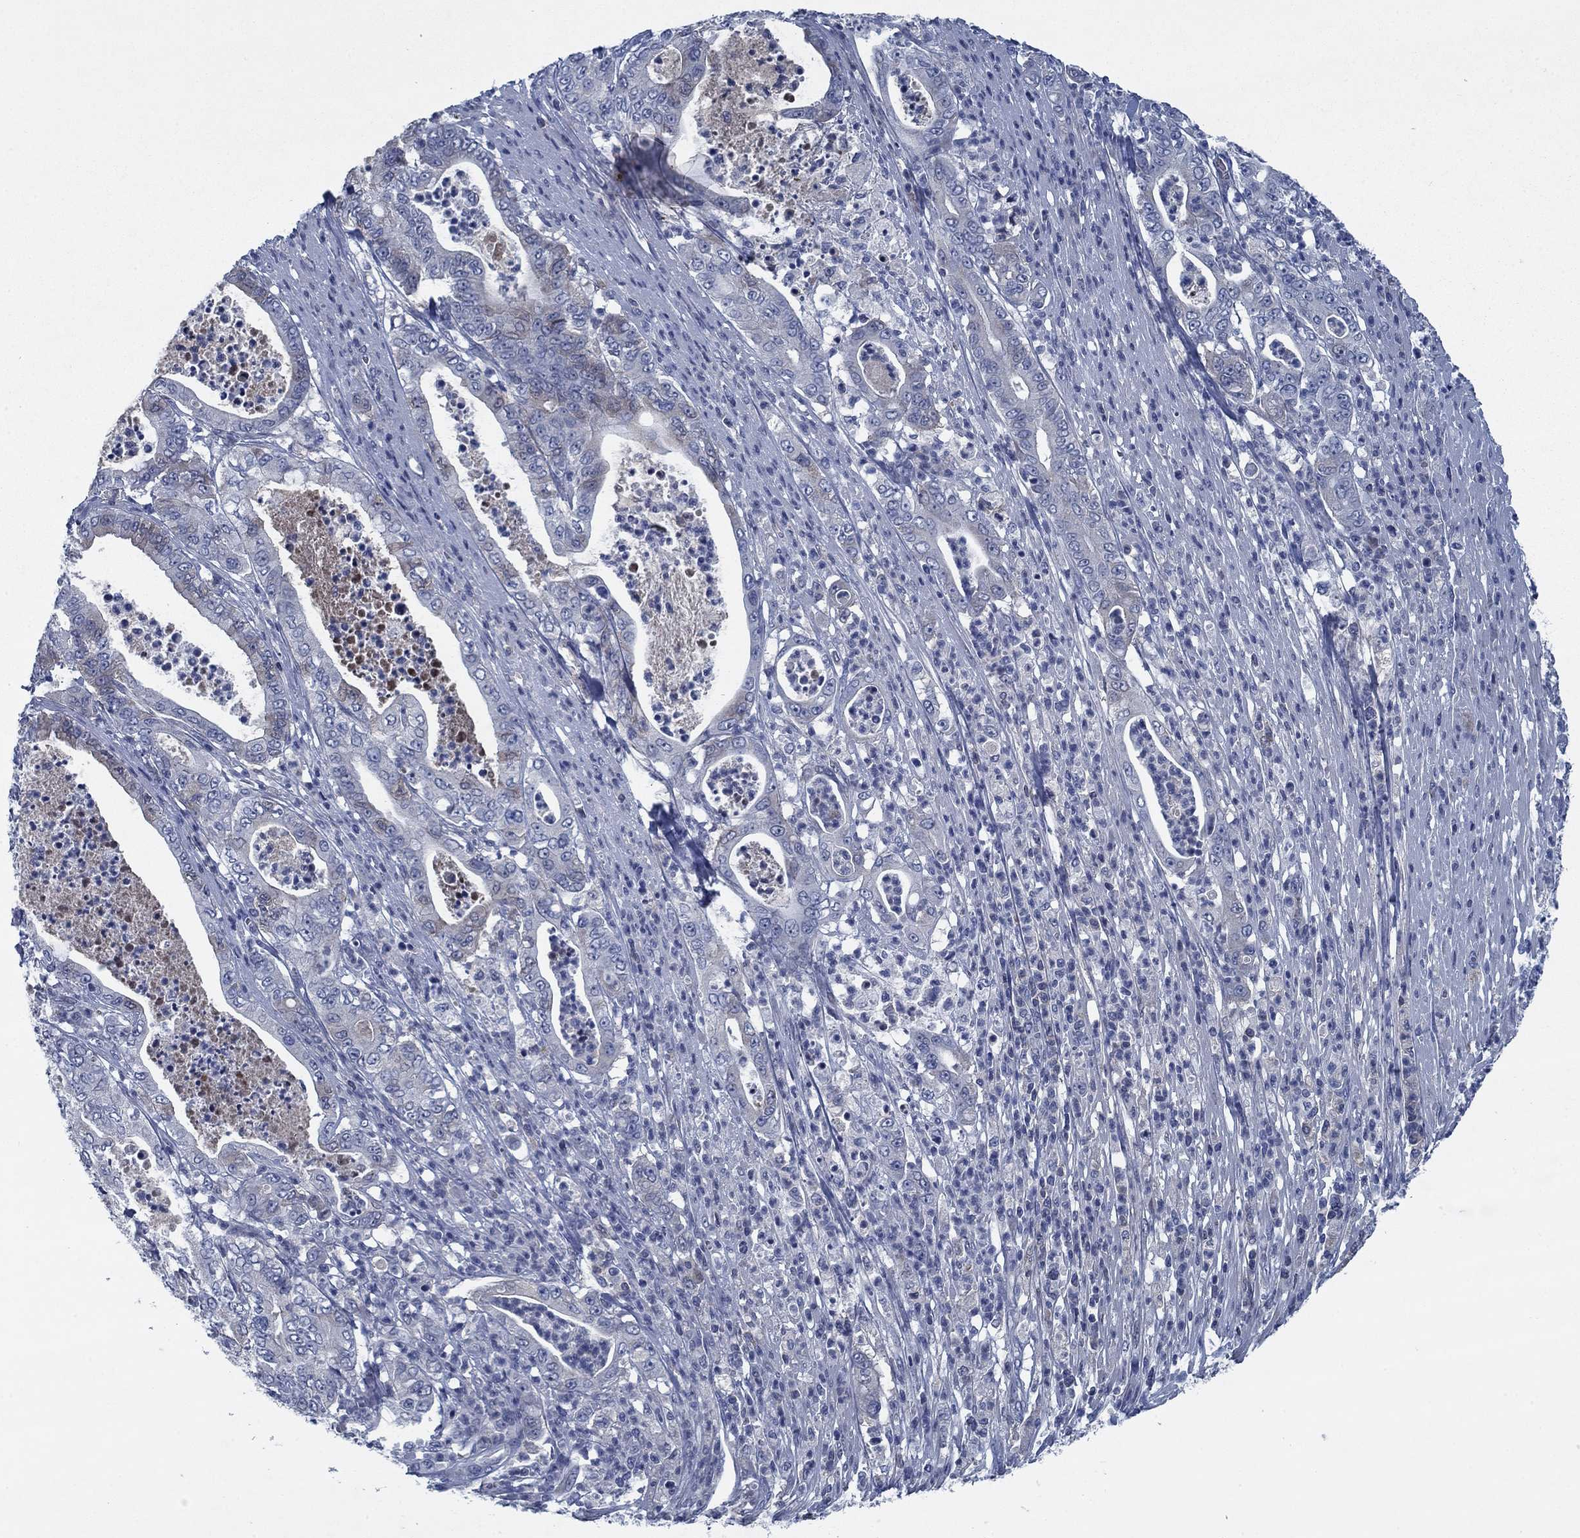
{"staining": {"intensity": "negative", "quantity": "none", "location": "none"}, "tissue": "pancreatic cancer", "cell_type": "Tumor cells", "image_type": "cancer", "snomed": [{"axis": "morphology", "description": "Adenocarcinoma, NOS"}, {"axis": "topography", "description": "Pancreas"}], "caption": "Immunohistochemistry of pancreatic cancer exhibits no positivity in tumor cells.", "gene": "PNMA8A", "patient": {"sex": "male", "age": 71}}